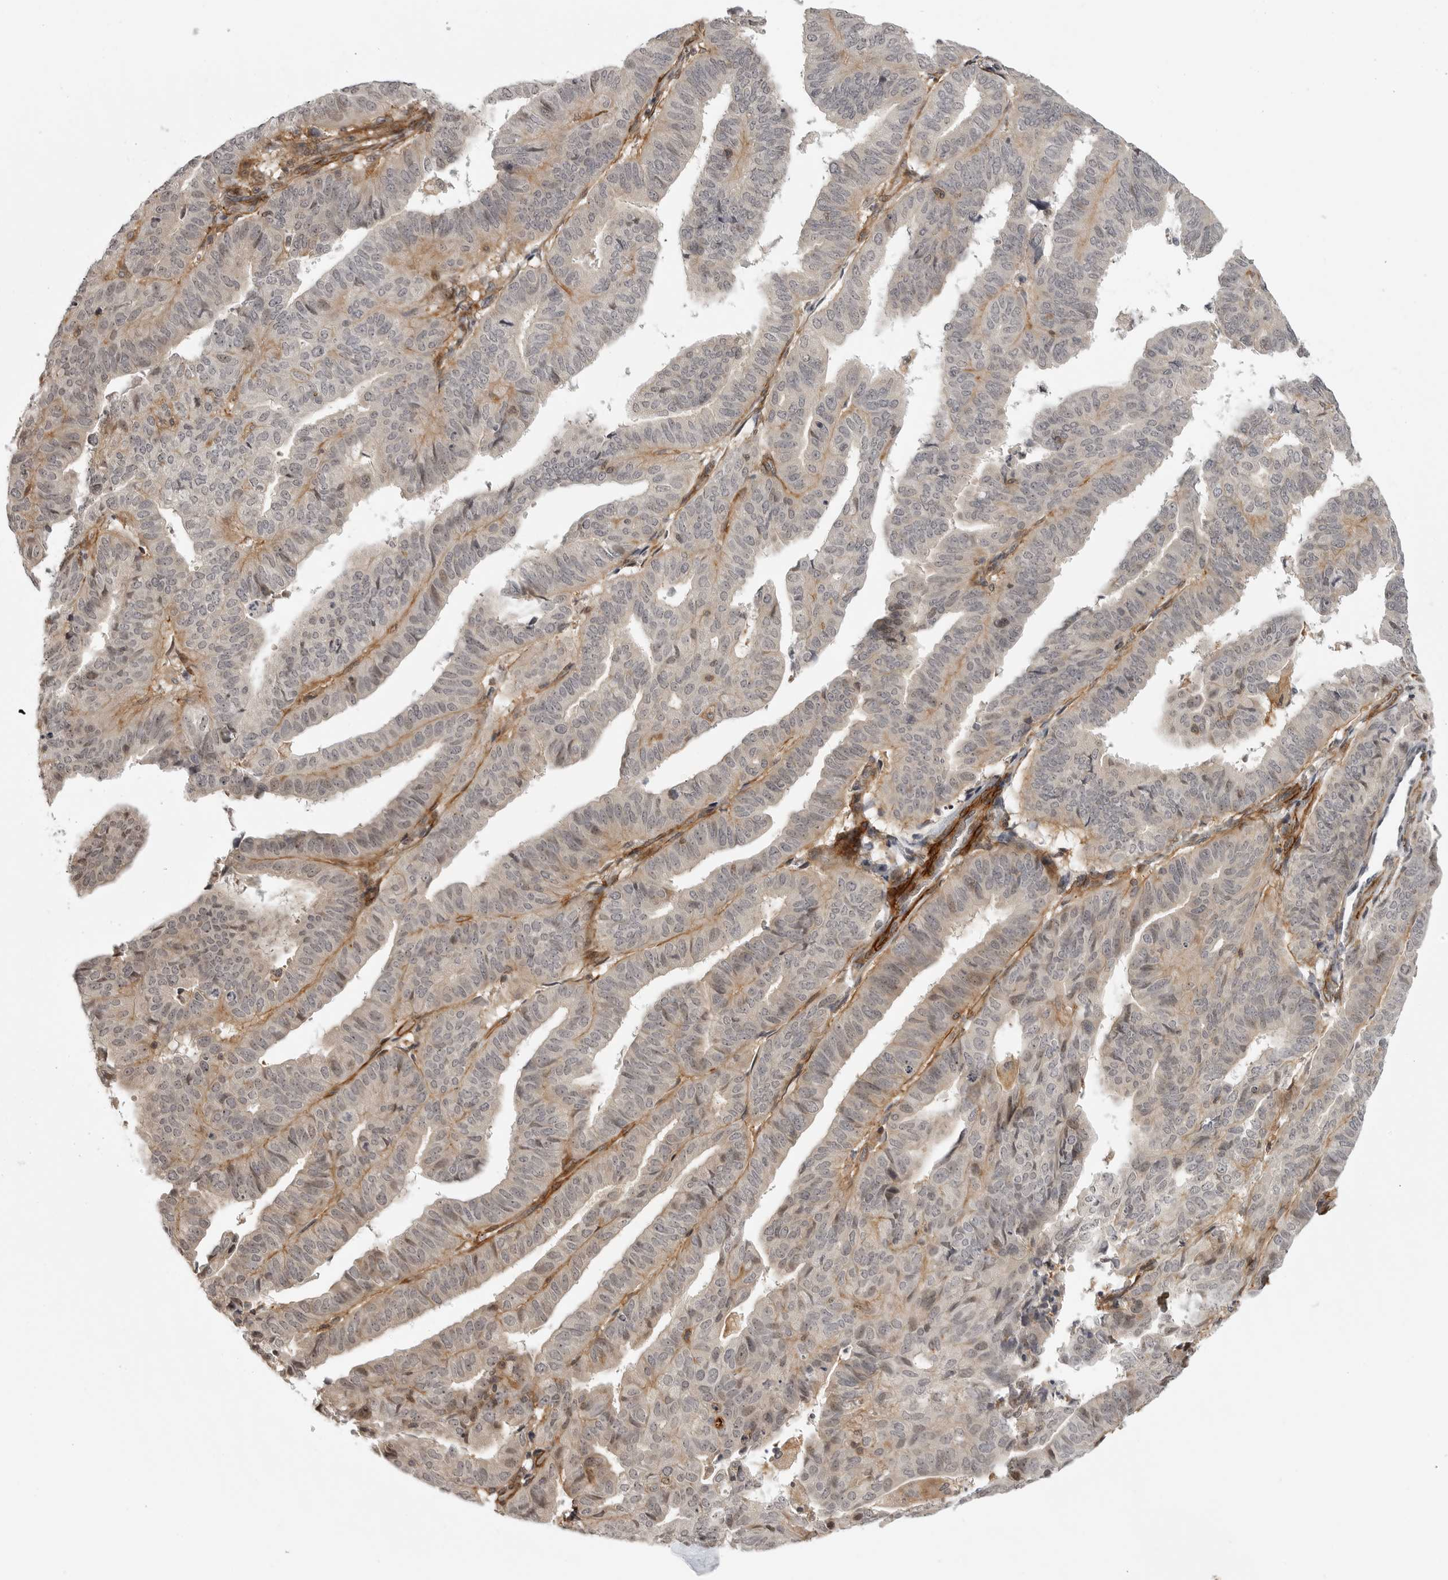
{"staining": {"intensity": "weak", "quantity": "<25%", "location": "cytoplasmic/membranous,nuclear"}, "tissue": "endometrial cancer", "cell_type": "Tumor cells", "image_type": "cancer", "snomed": [{"axis": "morphology", "description": "Adenocarcinoma, NOS"}, {"axis": "topography", "description": "Endometrium"}], "caption": "Protein analysis of endometrial adenocarcinoma shows no significant expression in tumor cells.", "gene": "TUT4", "patient": {"sex": "female", "age": 51}}